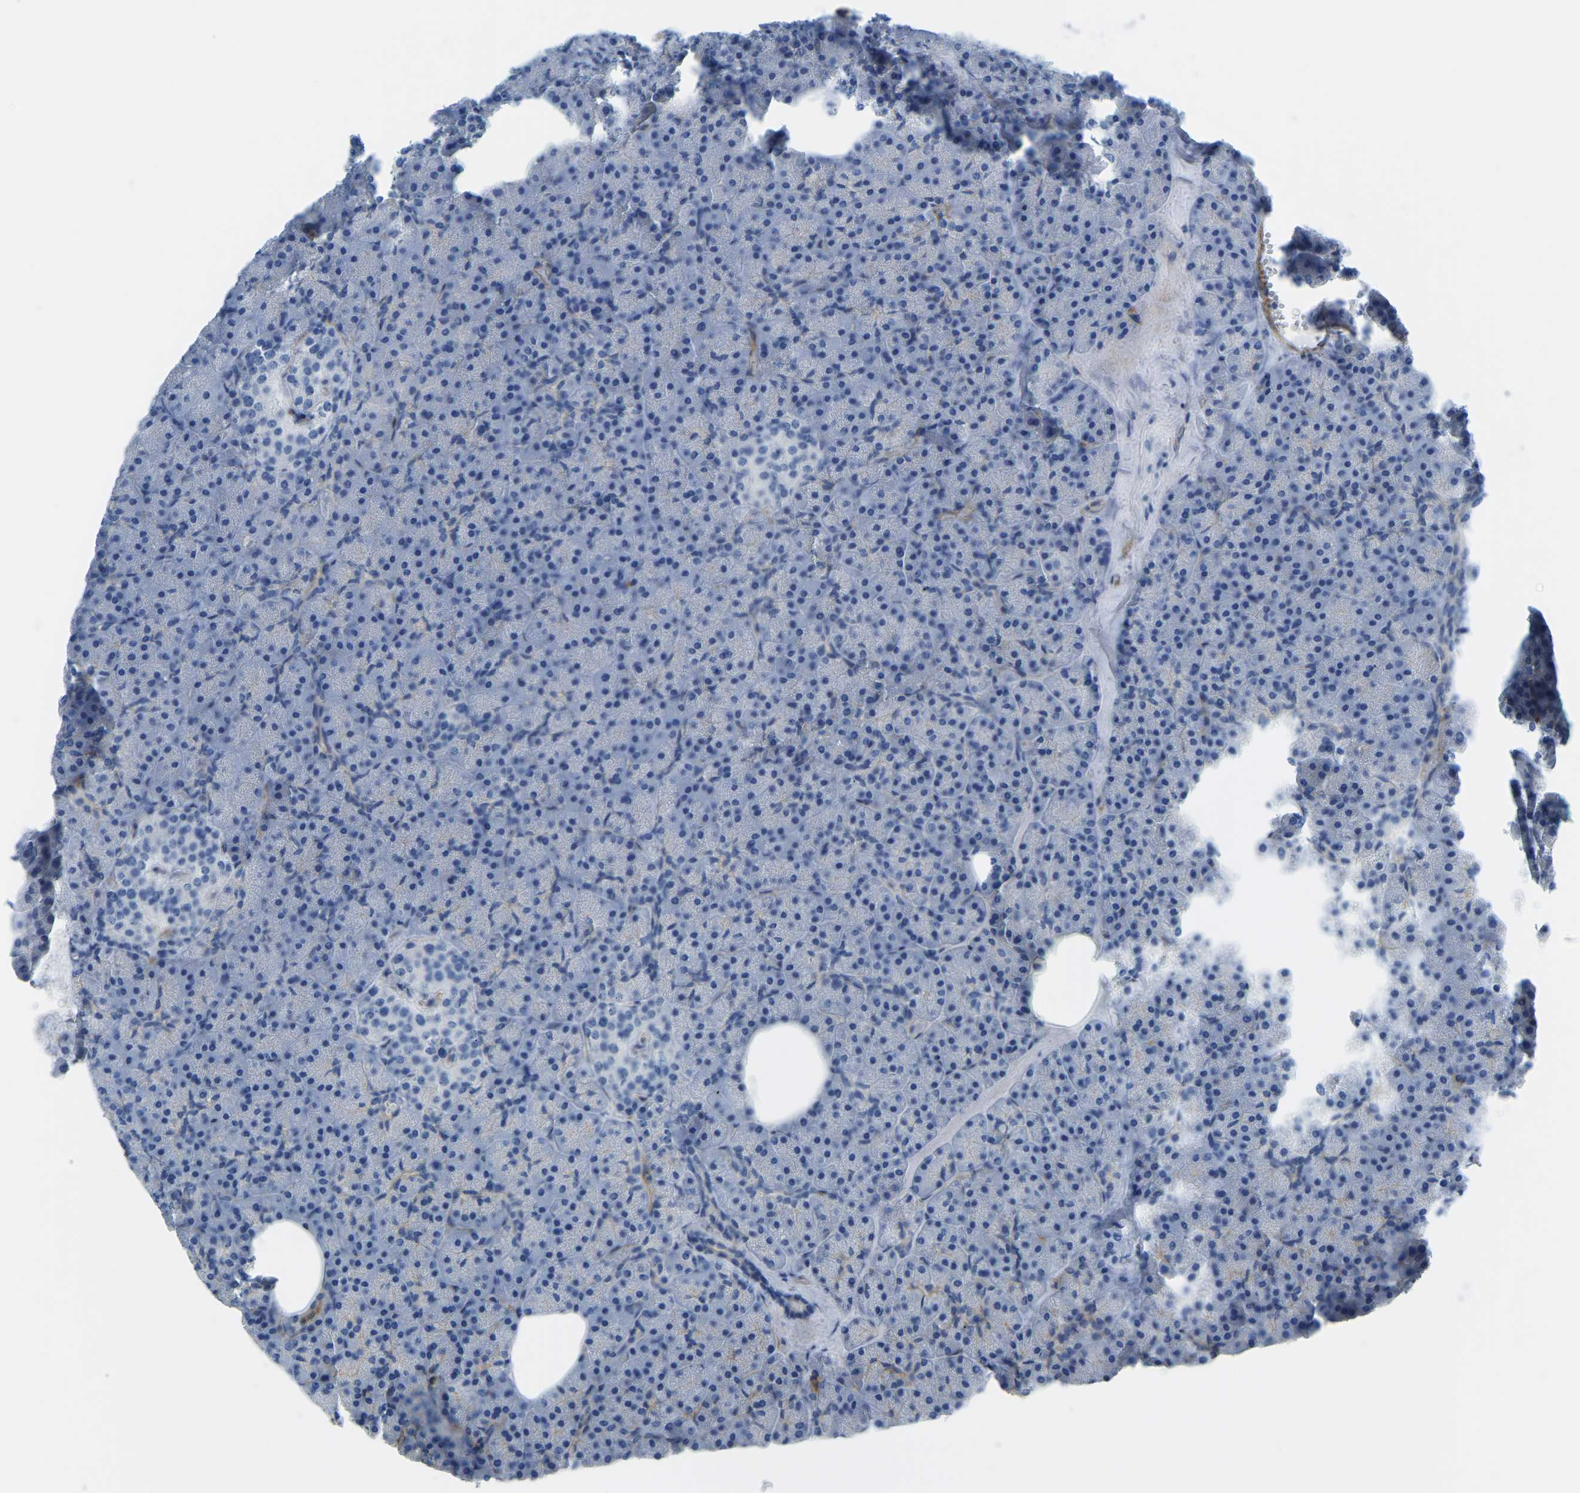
{"staining": {"intensity": "moderate", "quantity": "<25%", "location": "cytoplasmic/membranous"}, "tissue": "pancreas", "cell_type": "Exocrine glandular cells", "image_type": "normal", "snomed": [{"axis": "morphology", "description": "Normal tissue, NOS"}, {"axis": "morphology", "description": "Carcinoid, malignant, NOS"}, {"axis": "topography", "description": "Pancreas"}], "caption": "A brown stain shows moderate cytoplasmic/membranous staining of a protein in exocrine glandular cells of benign human pancreas. (DAB (3,3'-diaminobenzidine) IHC with brightfield microscopy, high magnification).", "gene": "MYL3", "patient": {"sex": "female", "age": 35}}